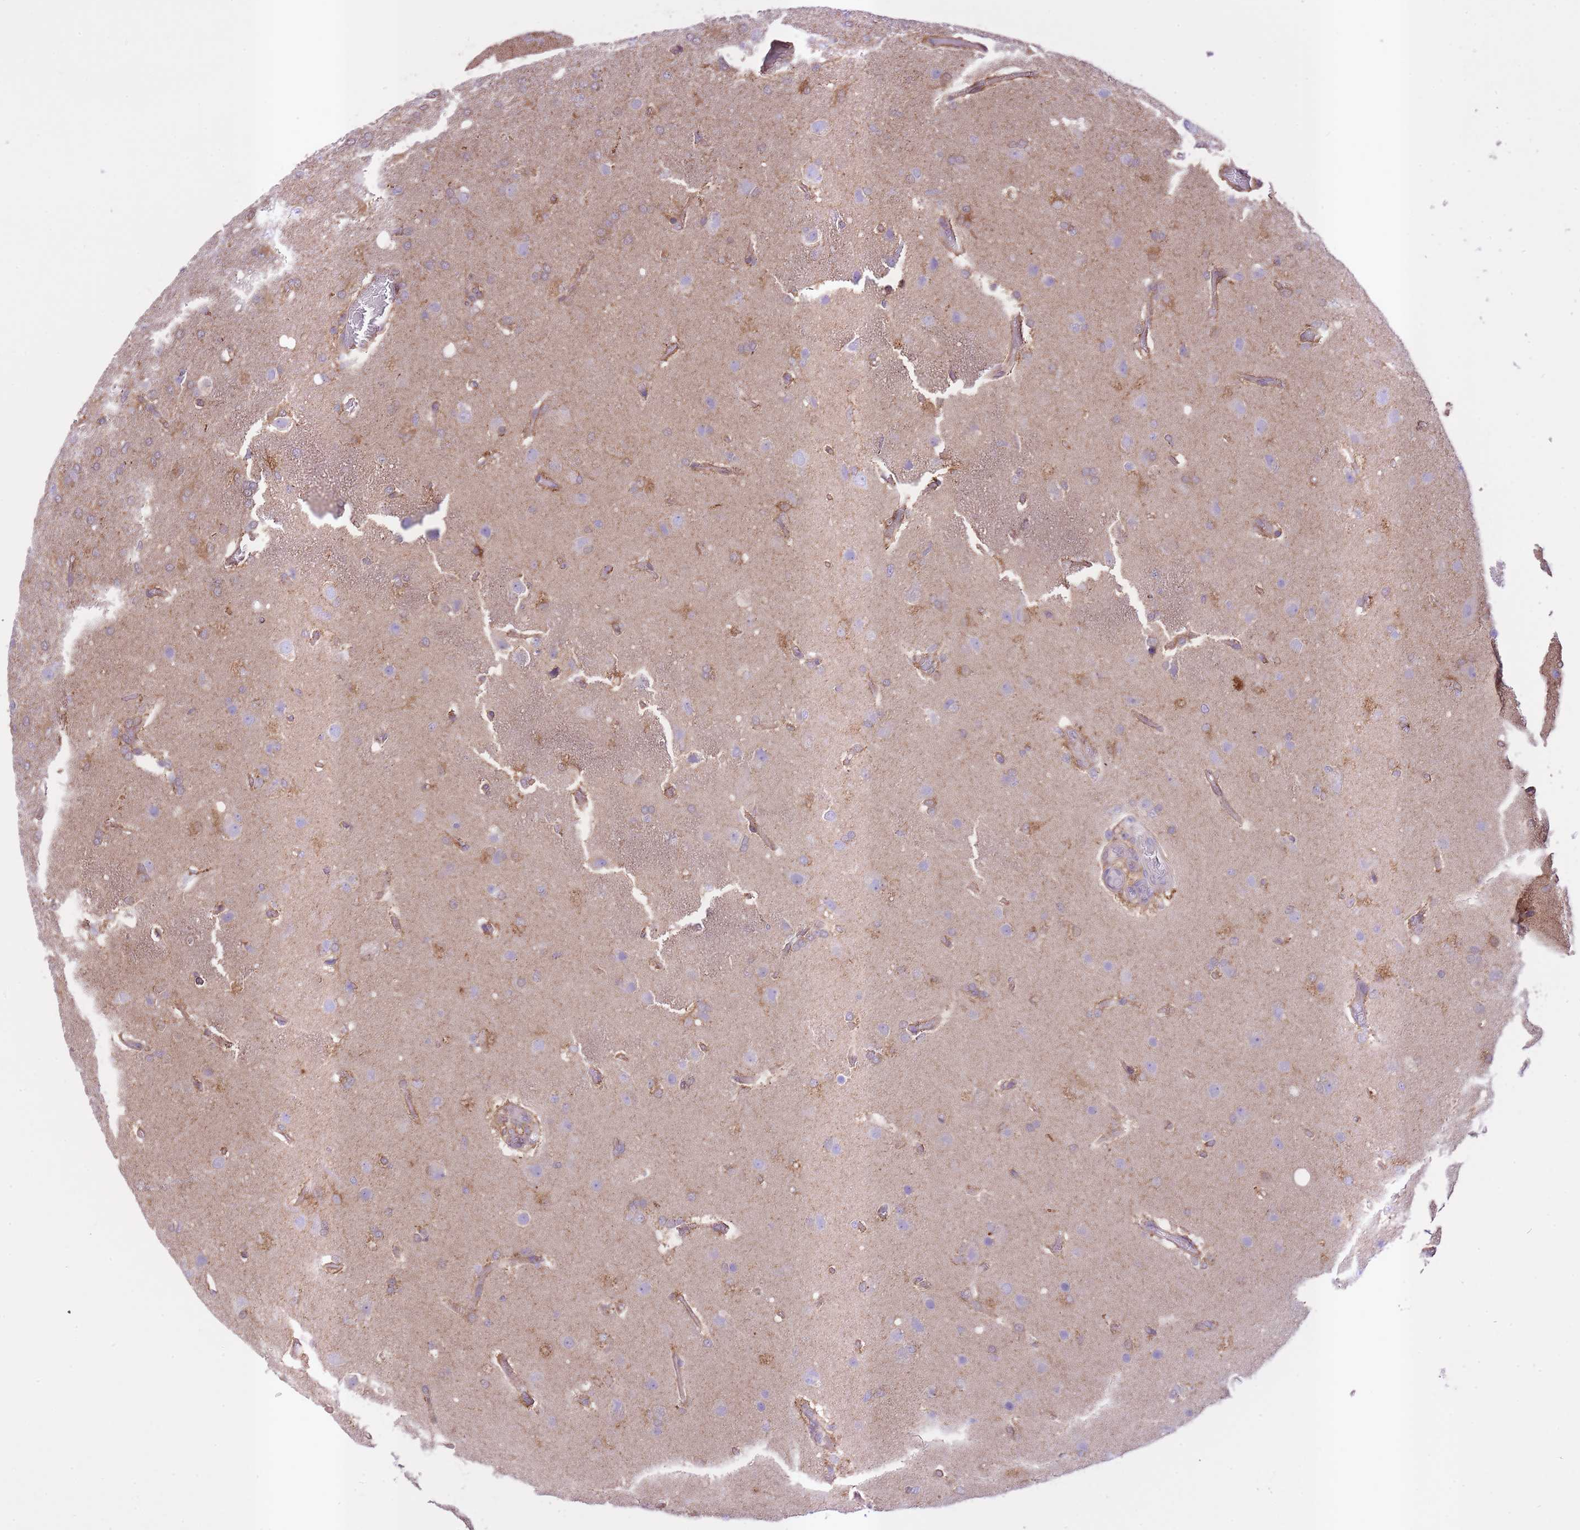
{"staining": {"intensity": "moderate", "quantity": "<25%", "location": "cytoplasmic/membranous"}, "tissue": "glioma", "cell_type": "Tumor cells", "image_type": "cancer", "snomed": [{"axis": "morphology", "description": "Glioma, malignant, High grade"}, {"axis": "topography", "description": "Brain"}], "caption": "The micrograph exhibits immunohistochemical staining of malignant high-grade glioma. There is moderate cytoplasmic/membranous positivity is seen in approximately <25% of tumor cells.", "gene": "ST3GAL3", "patient": {"sex": "female", "age": 74}}